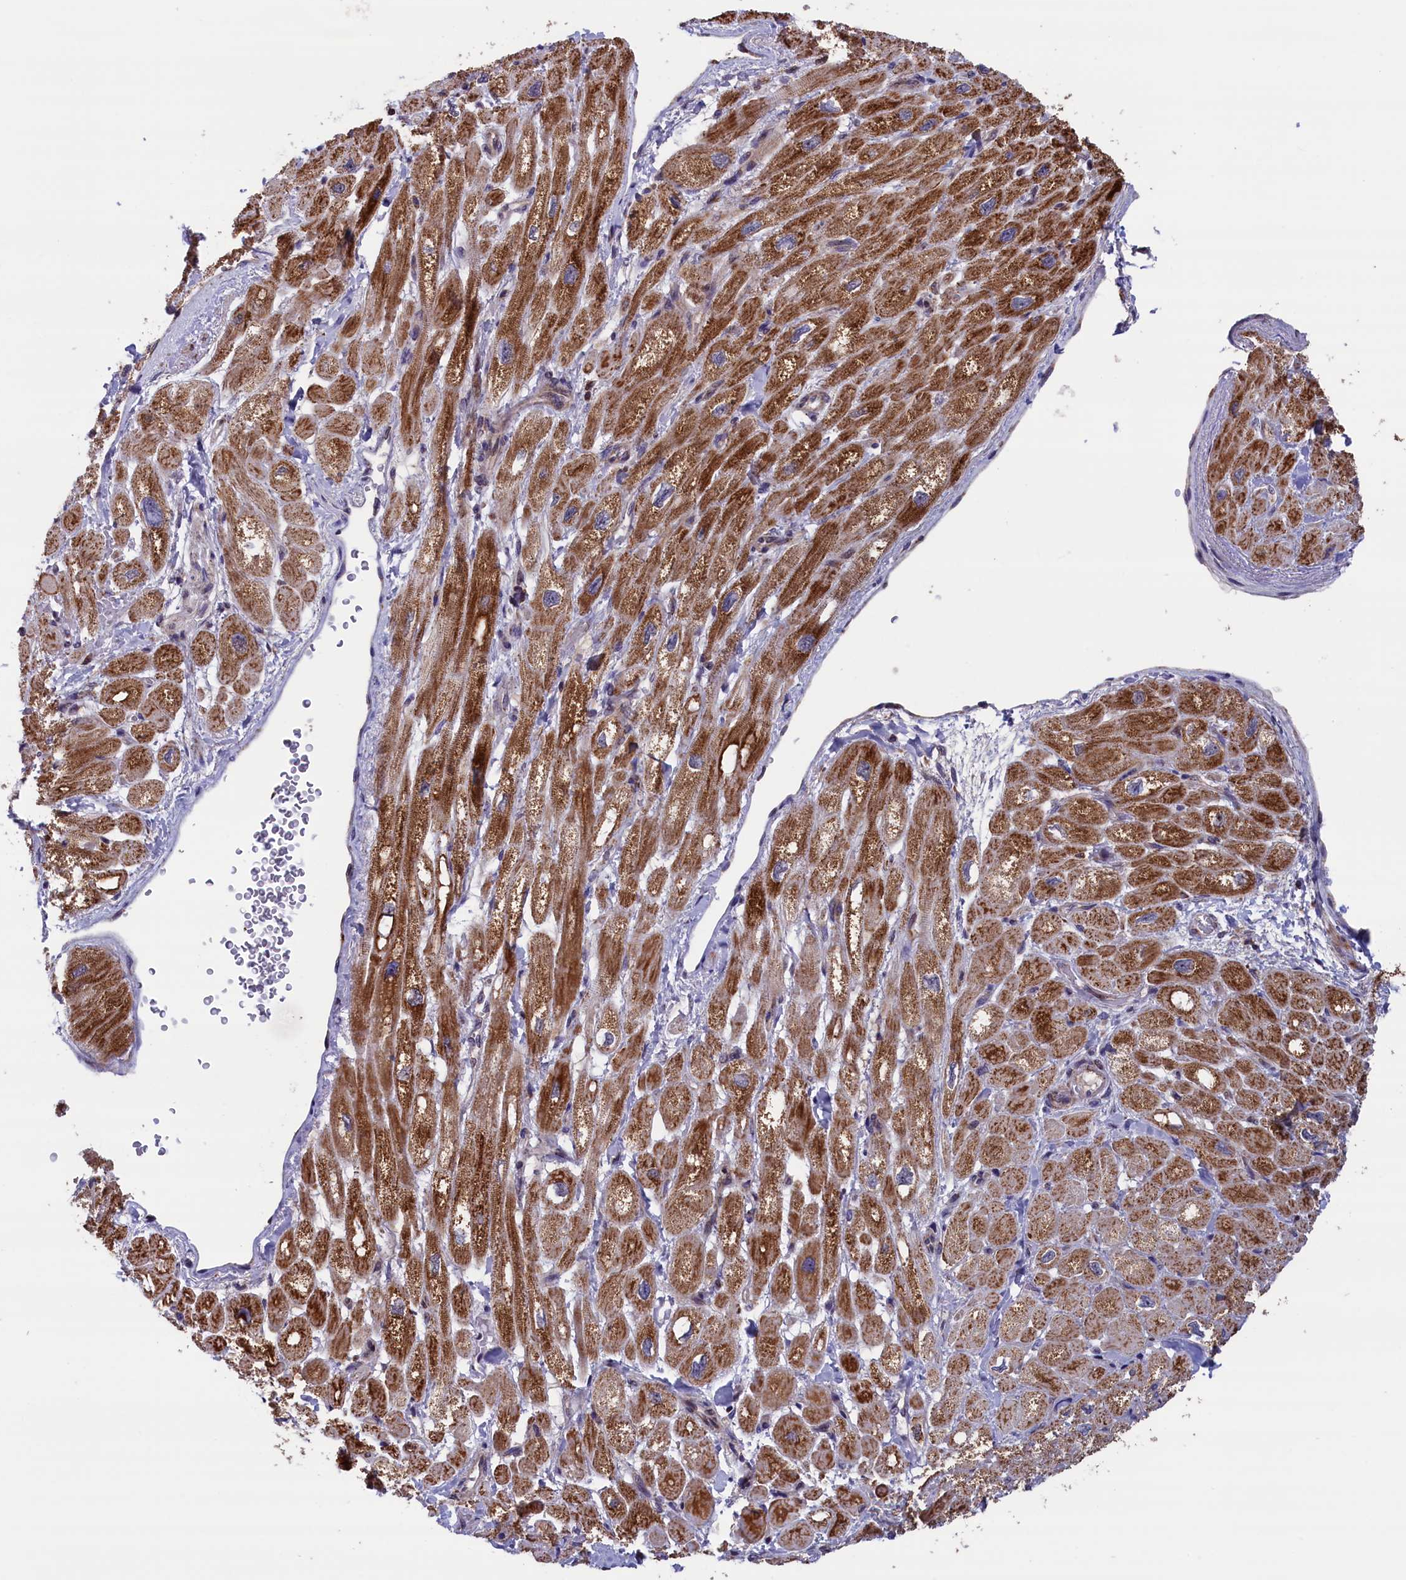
{"staining": {"intensity": "moderate", "quantity": "25%-75%", "location": "cytoplasmic/membranous"}, "tissue": "heart muscle", "cell_type": "Cardiomyocytes", "image_type": "normal", "snomed": [{"axis": "morphology", "description": "Normal tissue, NOS"}, {"axis": "topography", "description": "Heart"}], "caption": "An immunohistochemistry image of benign tissue is shown. Protein staining in brown highlights moderate cytoplasmic/membranous positivity in heart muscle within cardiomyocytes.", "gene": "TIMM44", "patient": {"sex": "male", "age": 65}}